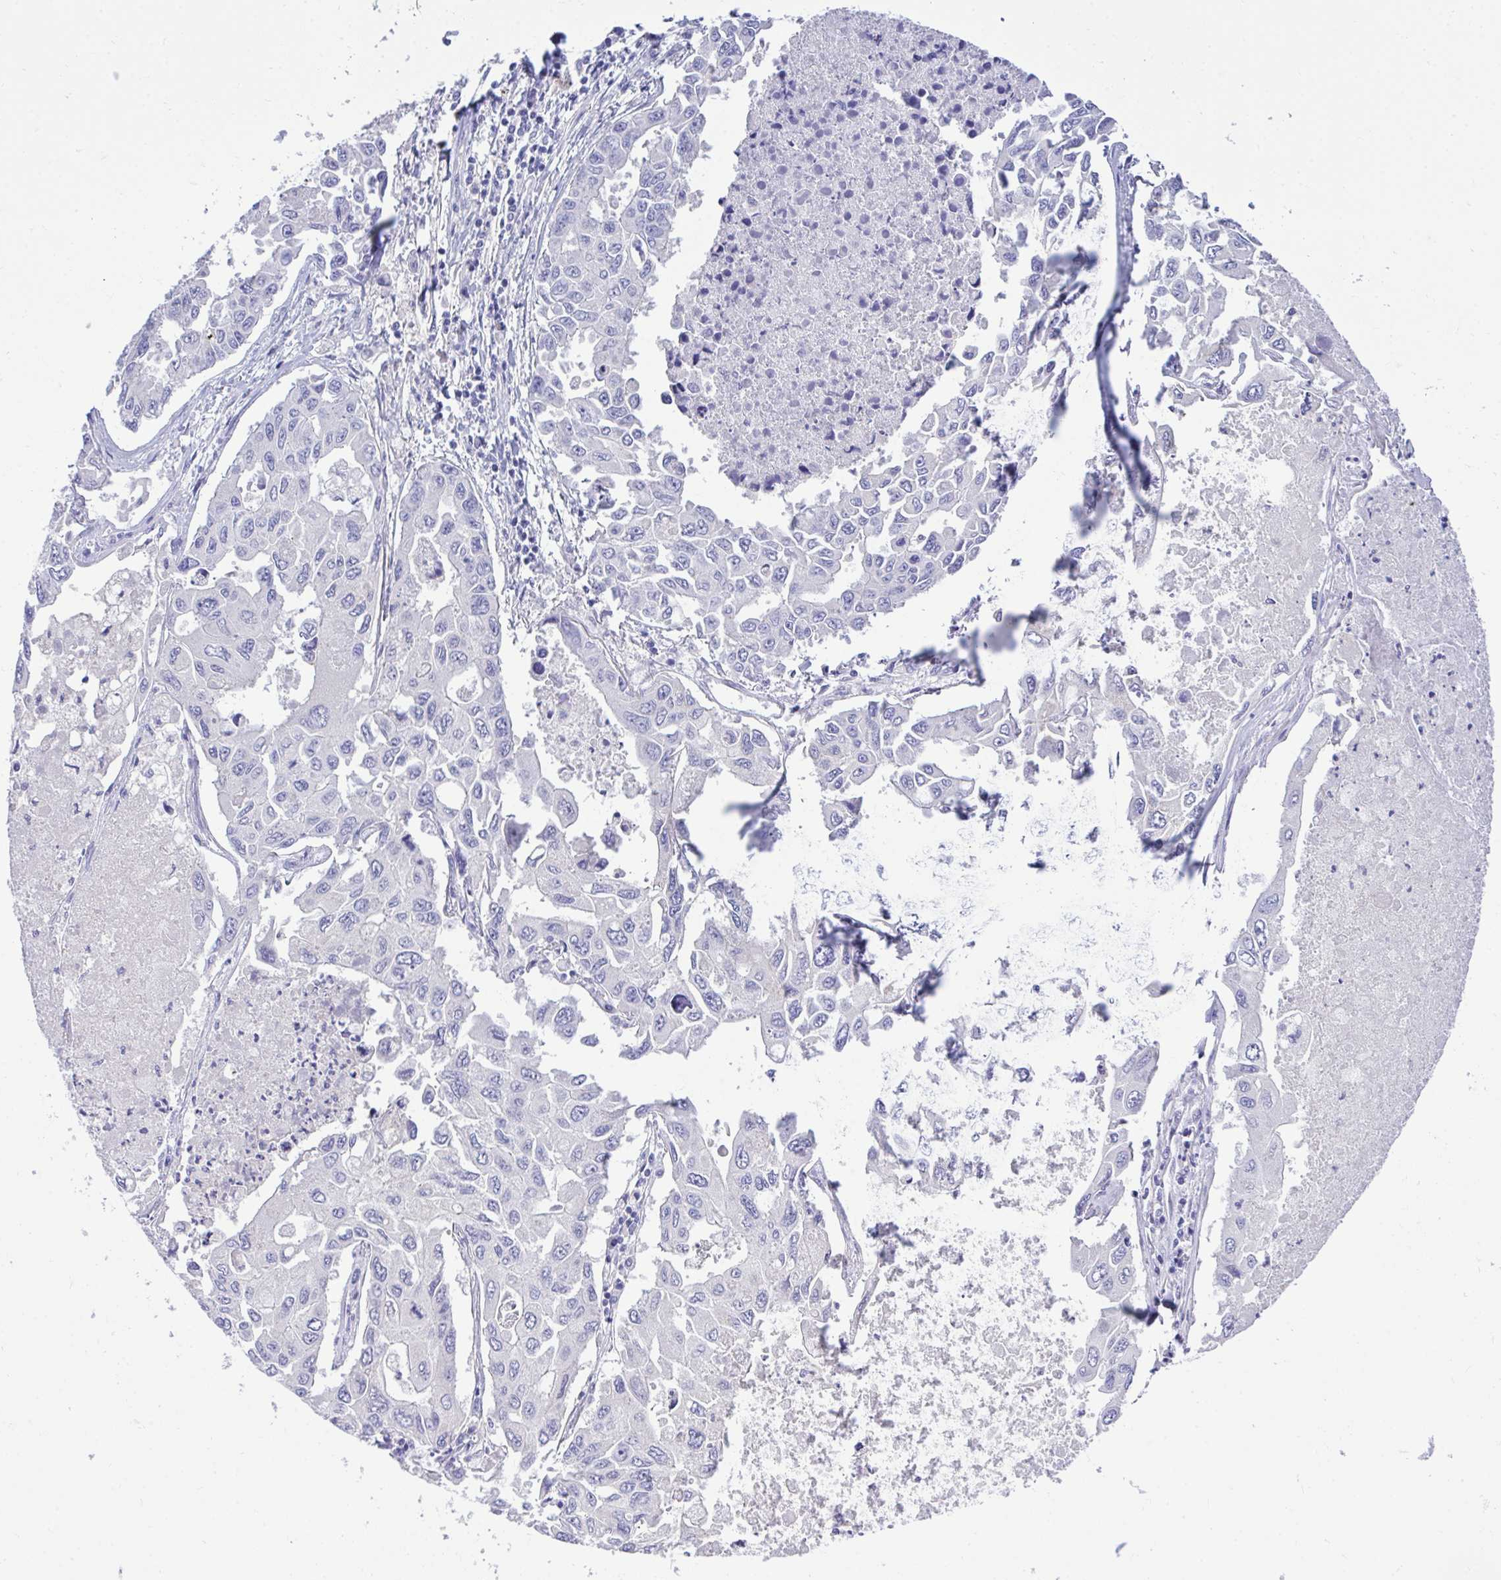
{"staining": {"intensity": "negative", "quantity": "none", "location": "none"}, "tissue": "lung cancer", "cell_type": "Tumor cells", "image_type": "cancer", "snomed": [{"axis": "morphology", "description": "Adenocarcinoma, NOS"}, {"axis": "topography", "description": "Lung"}], "caption": "DAB (3,3'-diaminobenzidine) immunohistochemical staining of human lung cancer (adenocarcinoma) displays no significant positivity in tumor cells.", "gene": "PLEKHH1", "patient": {"sex": "male", "age": 64}}